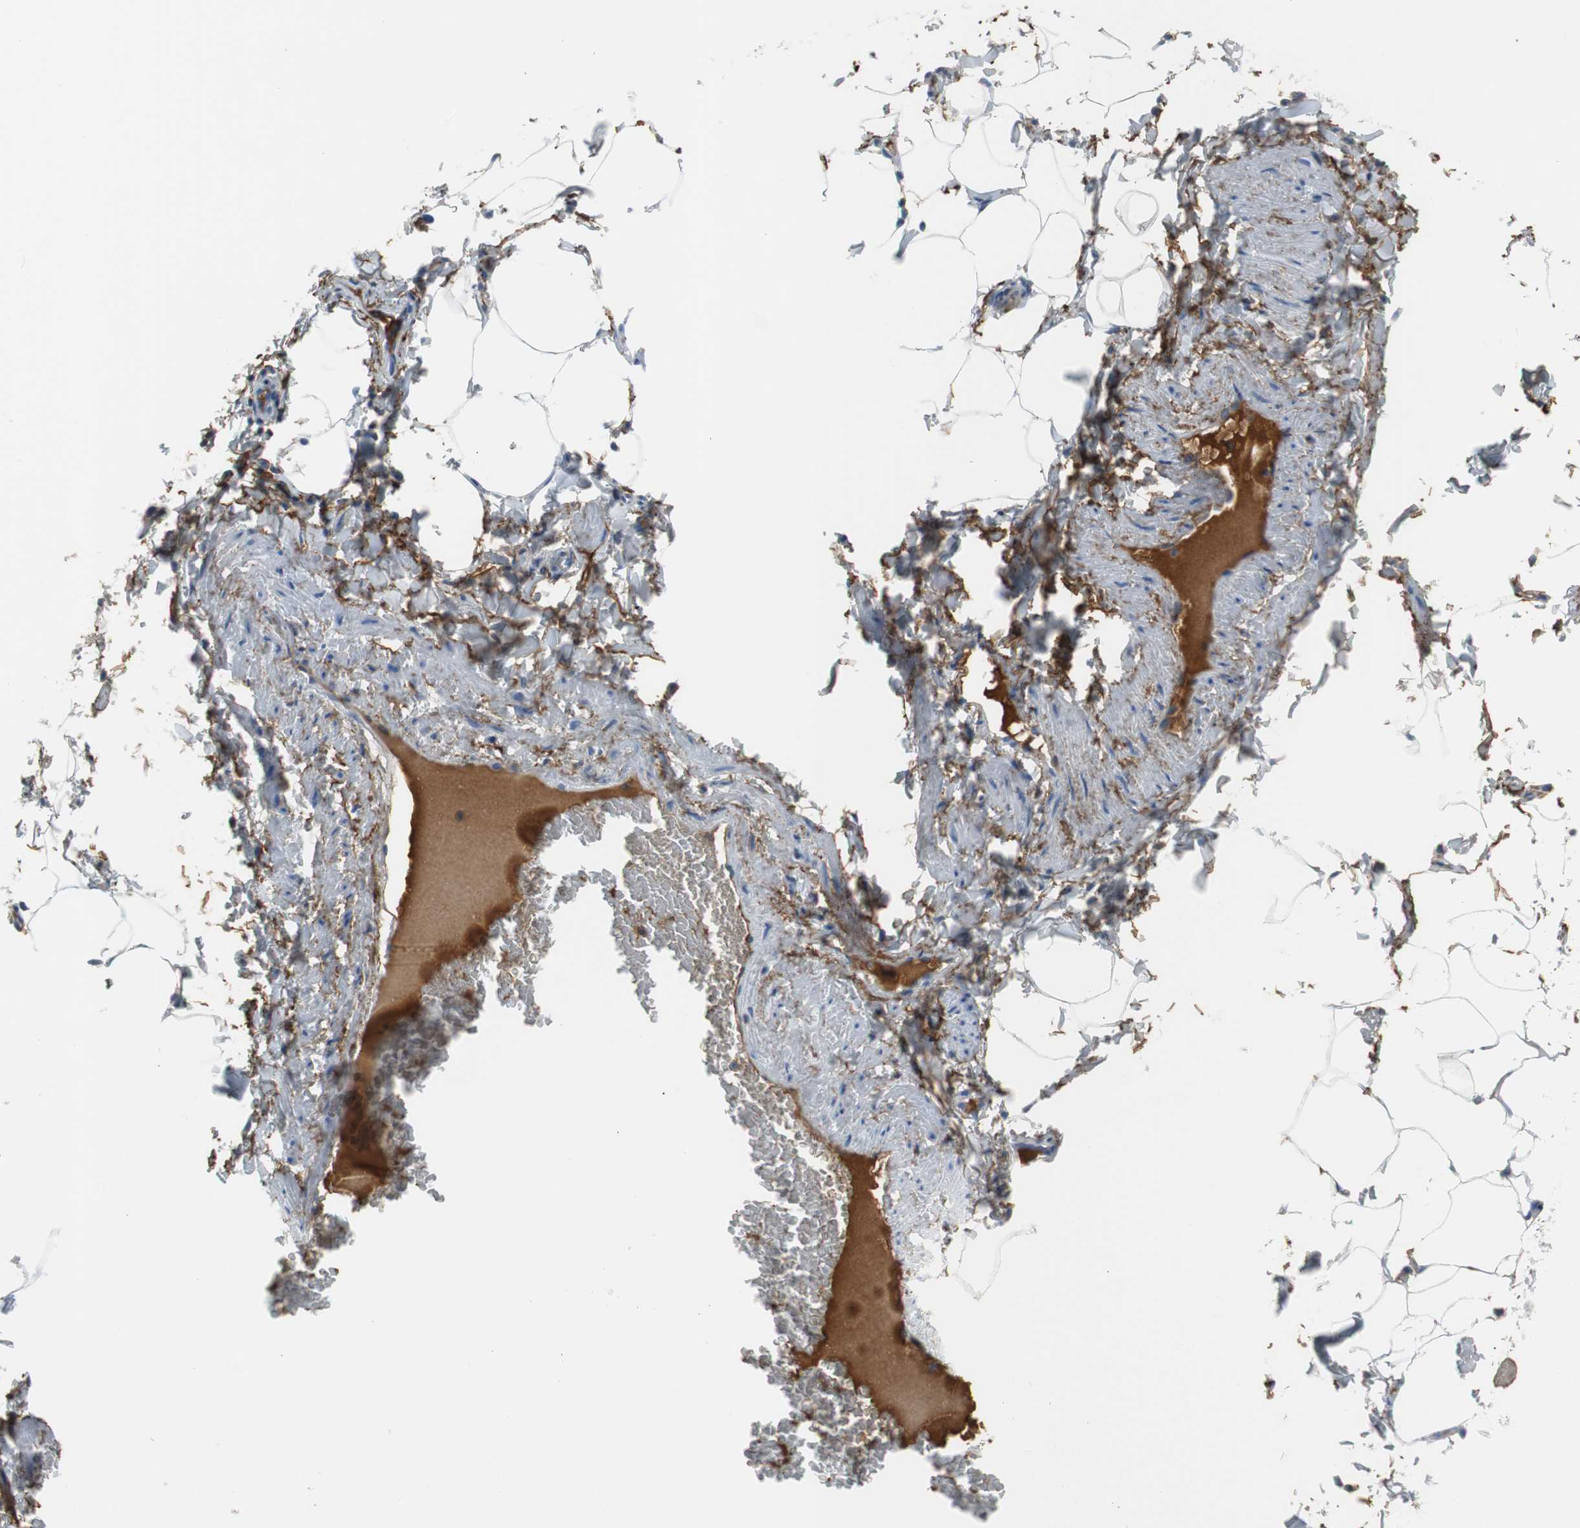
{"staining": {"intensity": "negative", "quantity": "none", "location": "none"}, "tissue": "adipose tissue", "cell_type": "Adipocytes", "image_type": "normal", "snomed": [{"axis": "morphology", "description": "Normal tissue, NOS"}, {"axis": "topography", "description": "Vascular tissue"}], "caption": "Adipose tissue stained for a protein using immunohistochemistry demonstrates no positivity adipocytes.", "gene": "APCS", "patient": {"sex": "male", "age": 41}}